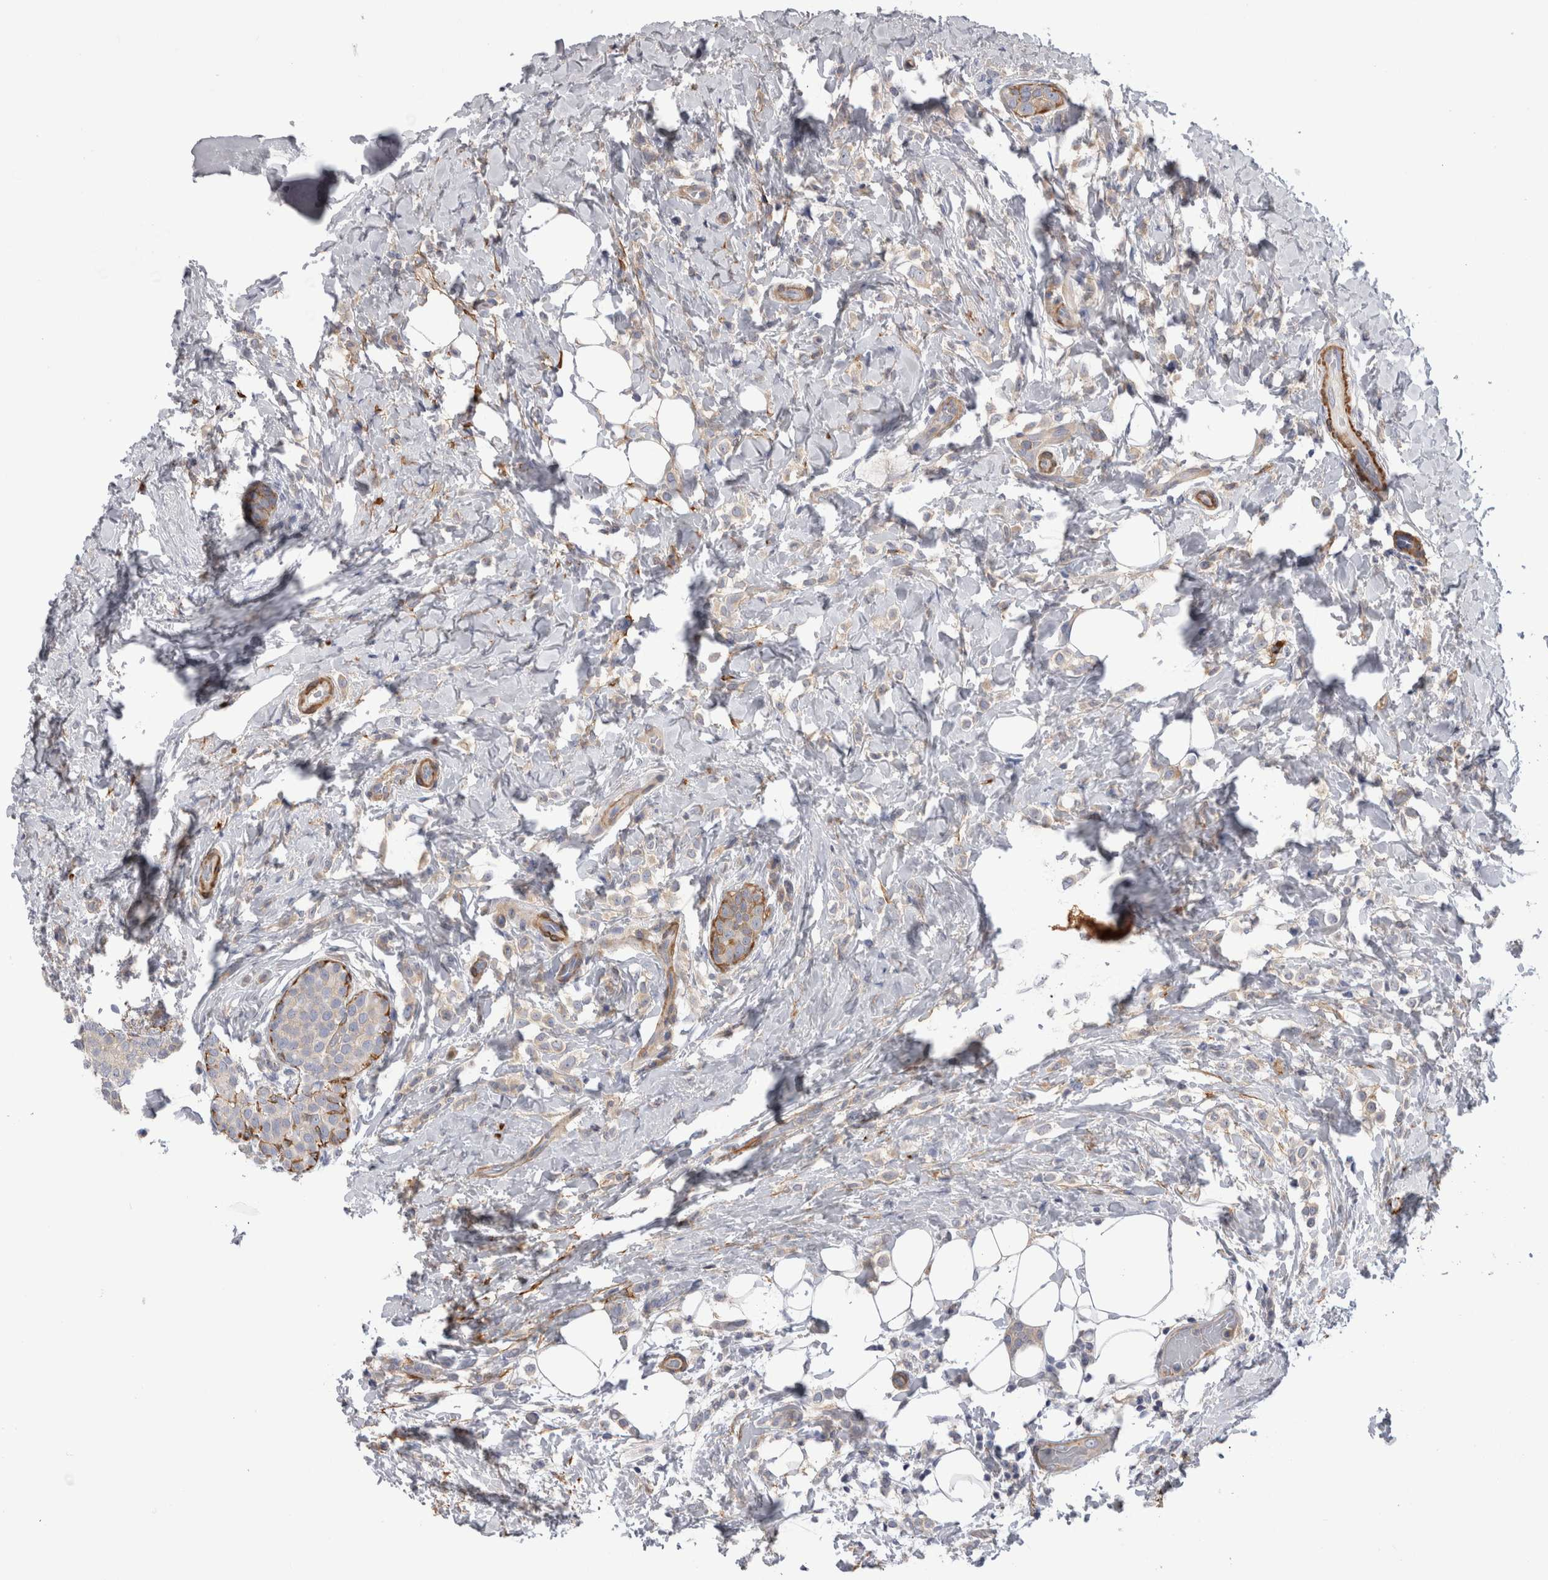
{"staining": {"intensity": "negative", "quantity": "none", "location": "none"}, "tissue": "breast cancer", "cell_type": "Tumor cells", "image_type": "cancer", "snomed": [{"axis": "morphology", "description": "Lobular carcinoma"}, {"axis": "topography", "description": "Breast"}], "caption": "Immunohistochemical staining of breast cancer (lobular carcinoma) exhibits no significant positivity in tumor cells.", "gene": "EPRS1", "patient": {"sex": "female", "age": 50}}